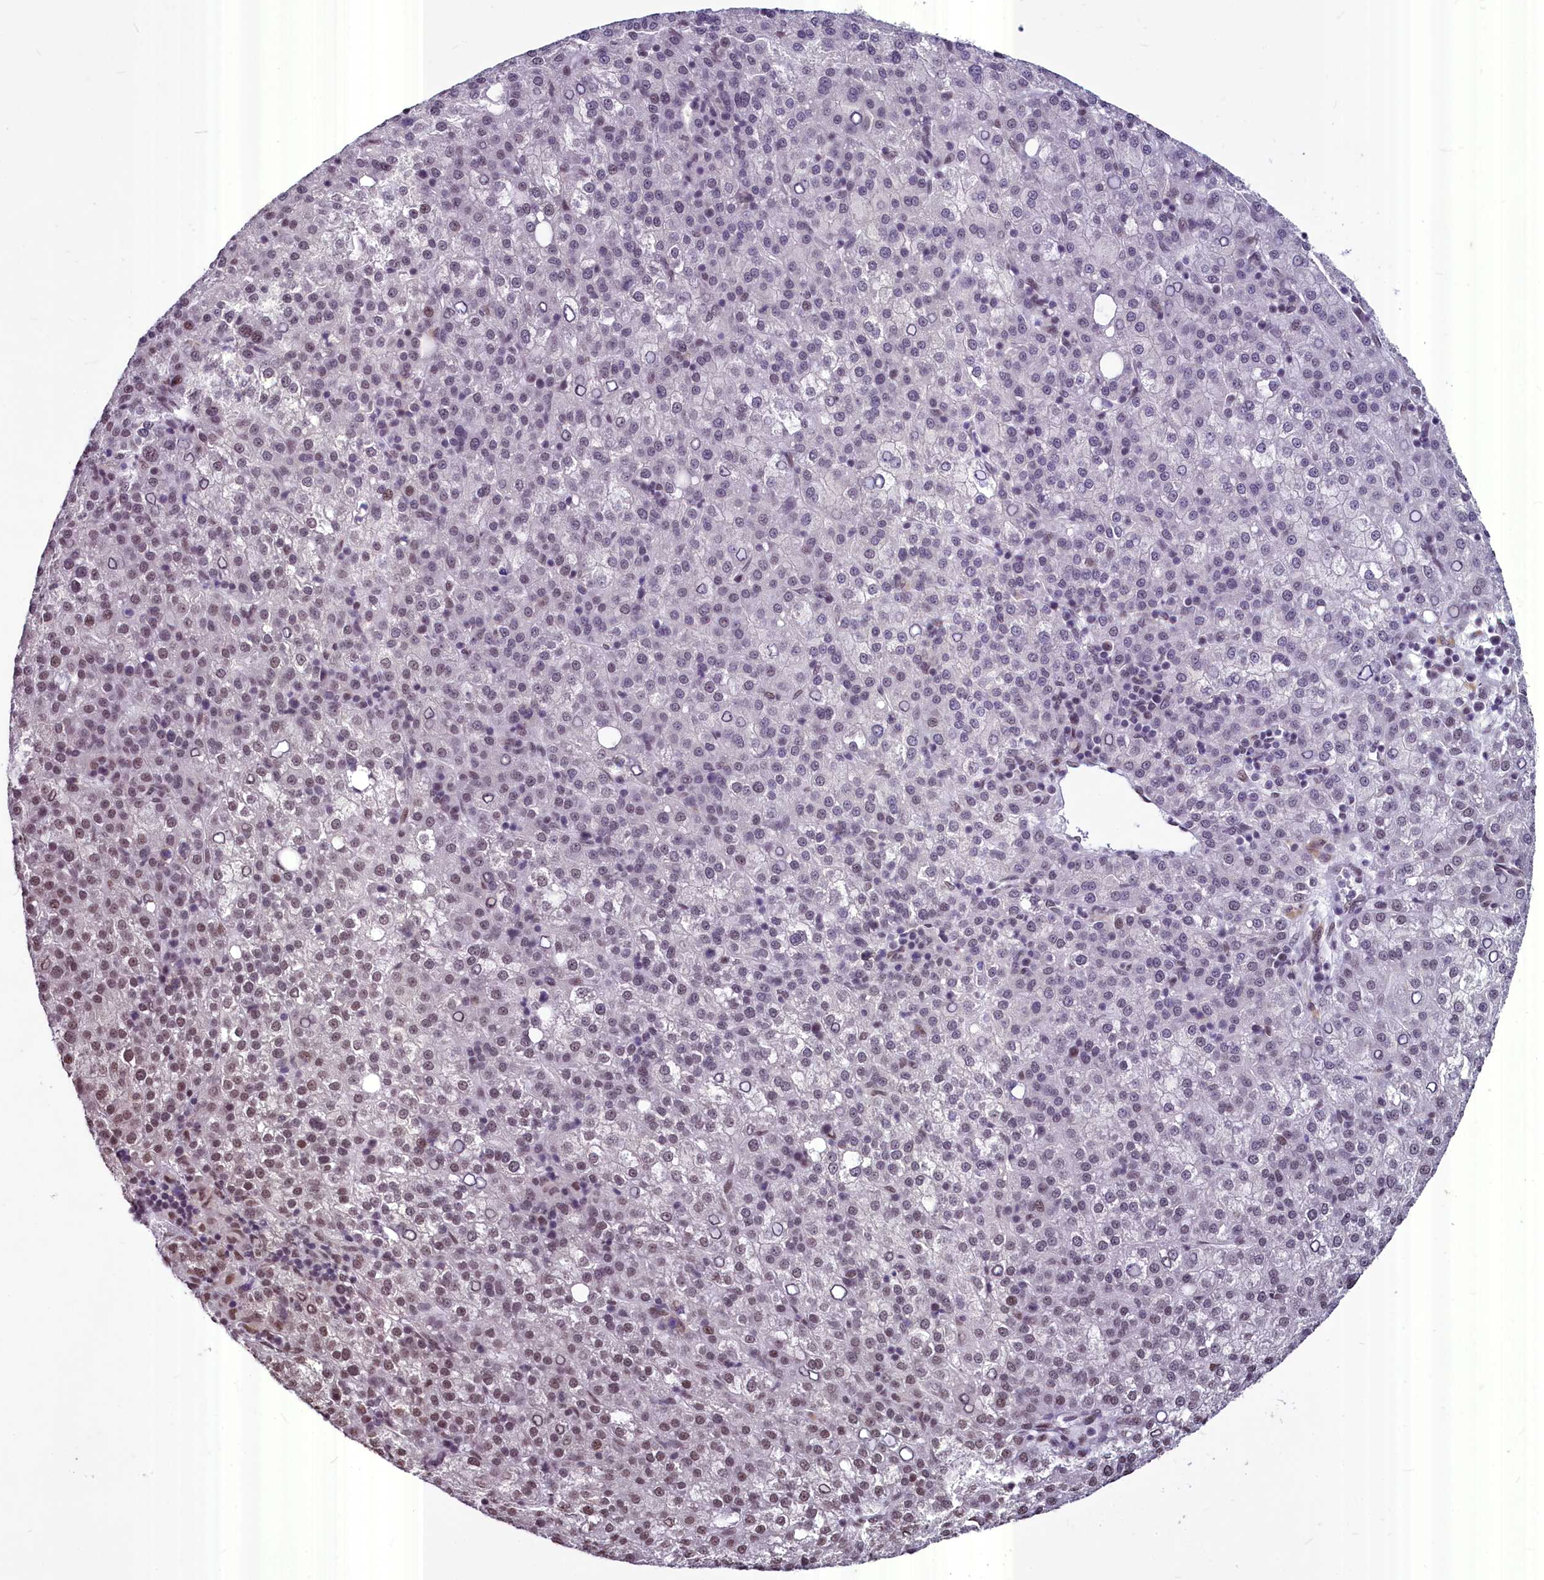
{"staining": {"intensity": "weak", "quantity": "<25%", "location": "nuclear"}, "tissue": "liver cancer", "cell_type": "Tumor cells", "image_type": "cancer", "snomed": [{"axis": "morphology", "description": "Carcinoma, Hepatocellular, NOS"}, {"axis": "topography", "description": "Liver"}], "caption": "IHC of liver cancer (hepatocellular carcinoma) exhibits no positivity in tumor cells.", "gene": "PARPBP", "patient": {"sex": "female", "age": 58}}